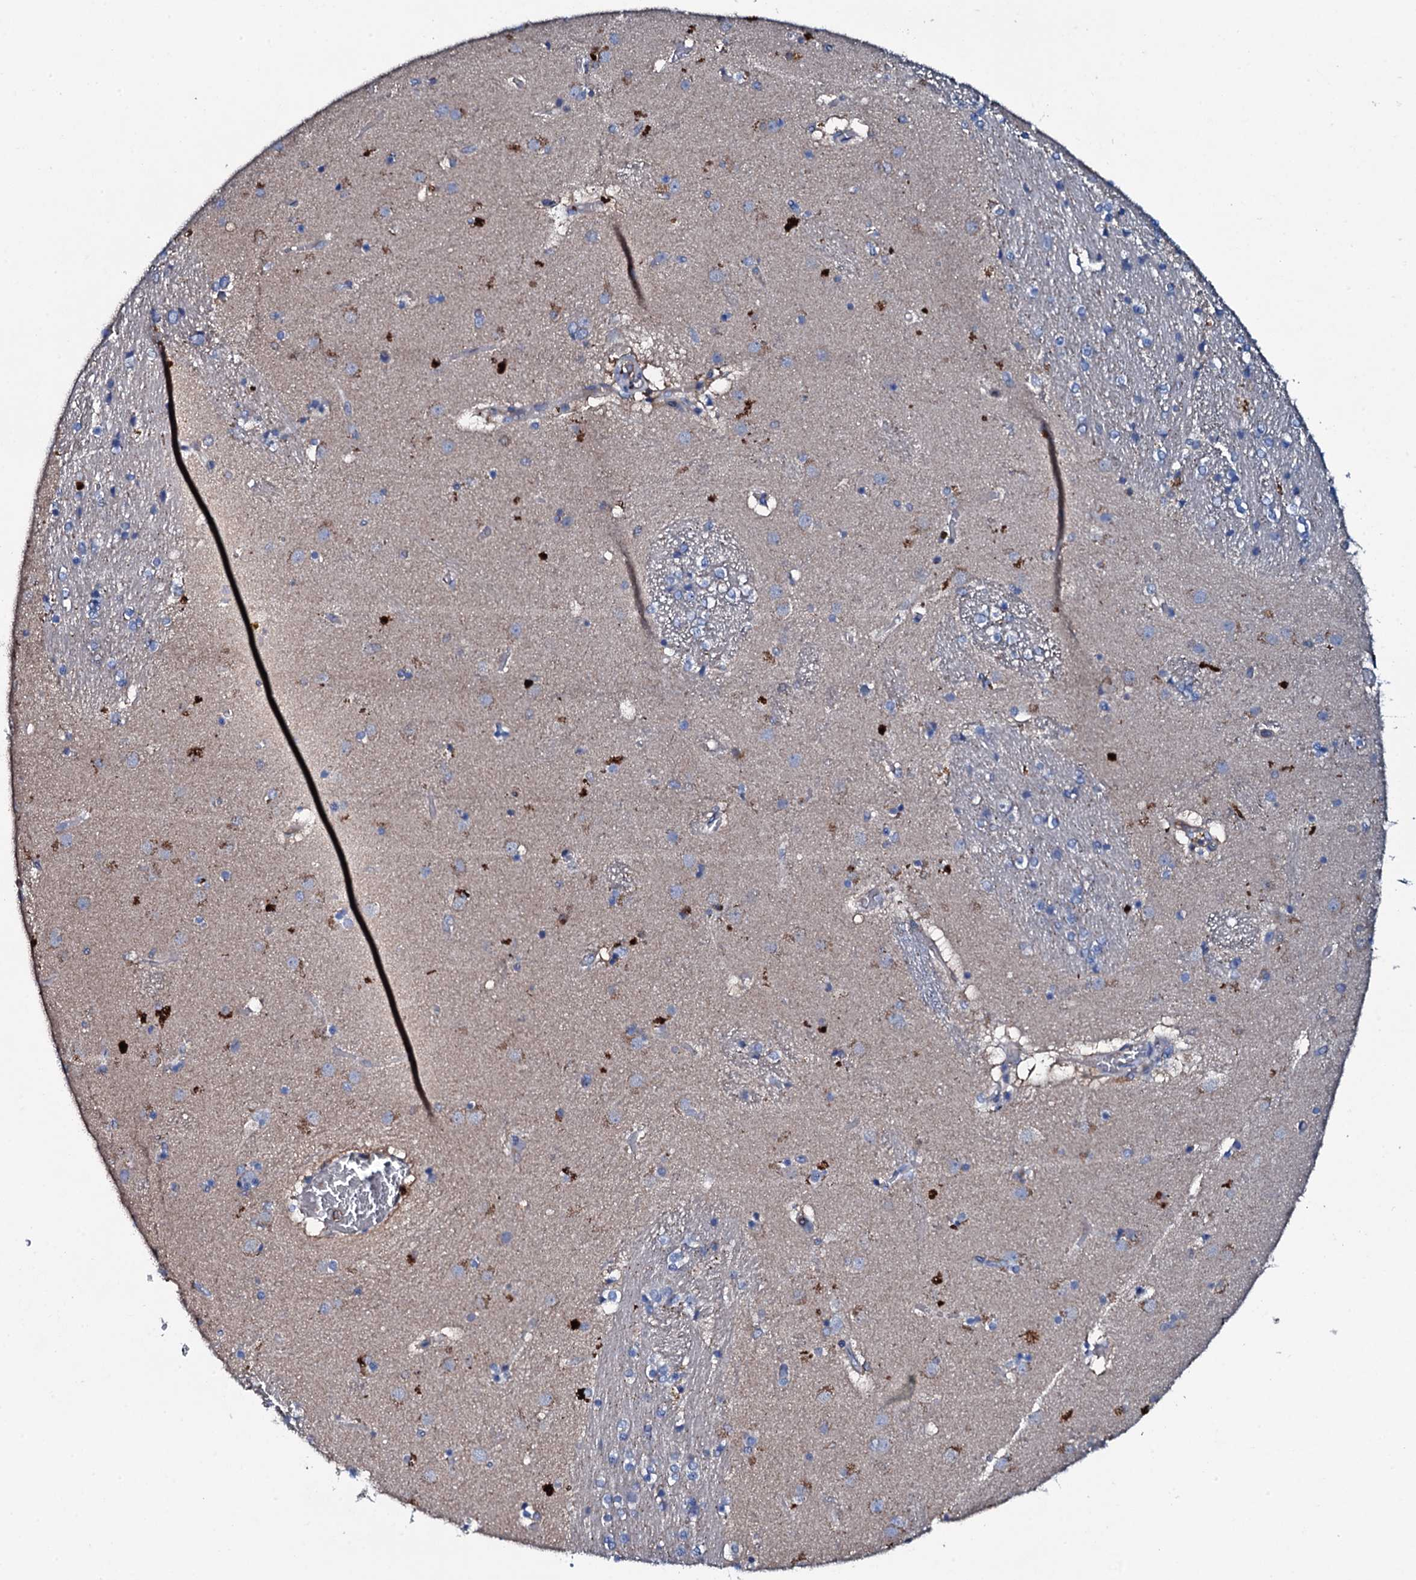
{"staining": {"intensity": "moderate", "quantity": "<25%", "location": "cytoplasmic/membranous"}, "tissue": "caudate", "cell_type": "Glial cells", "image_type": "normal", "snomed": [{"axis": "morphology", "description": "Normal tissue, NOS"}, {"axis": "topography", "description": "Lateral ventricle wall"}], "caption": "Caudate stained for a protein (brown) displays moderate cytoplasmic/membranous positive expression in approximately <25% of glial cells.", "gene": "MS4A4E", "patient": {"sex": "male", "age": 70}}